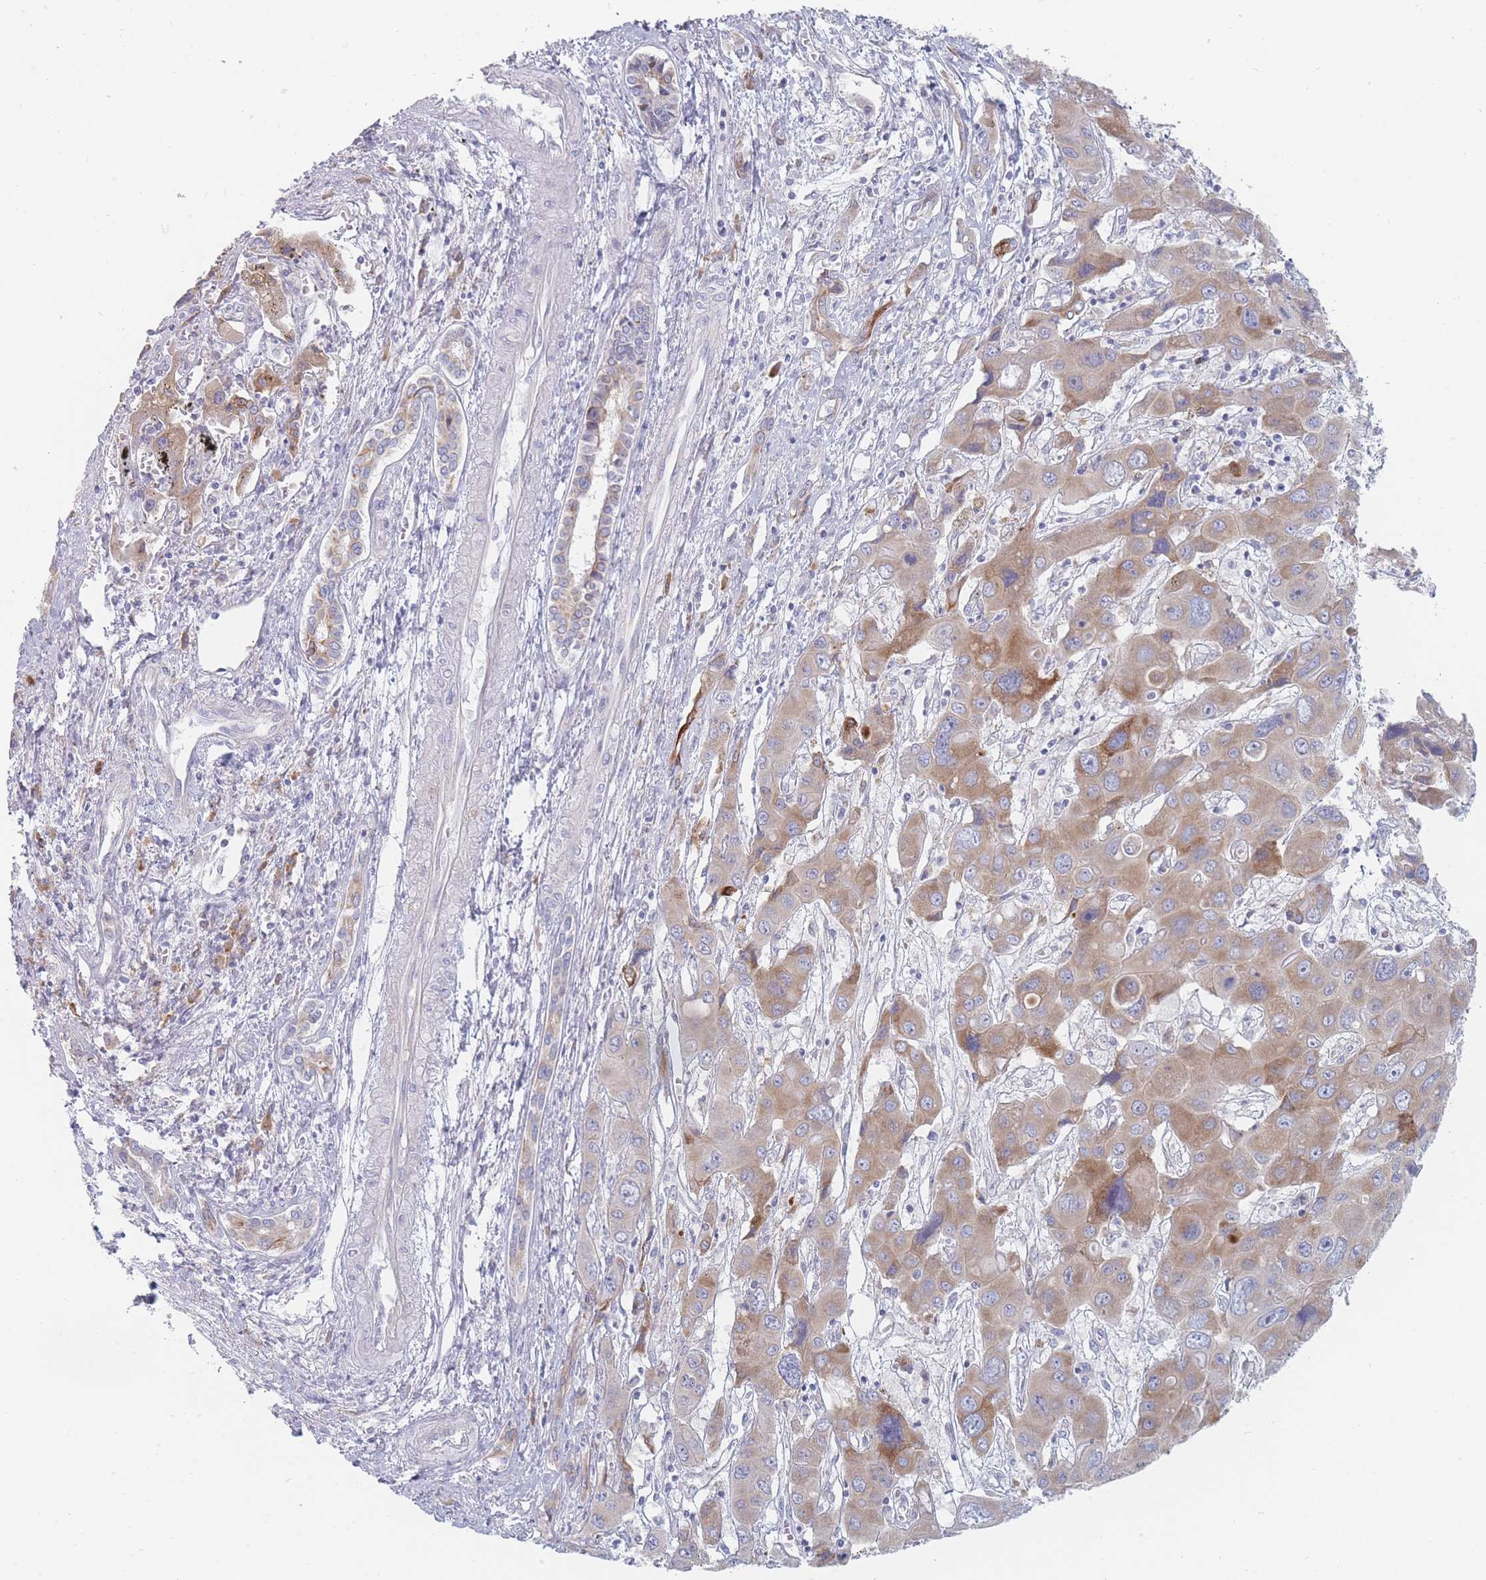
{"staining": {"intensity": "moderate", "quantity": "<25%", "location": "cytoplasmic/membranous"}, "tissue": "liver cancer", "cell_type": "Tumor cells", "image_type": "cancer", "snomed": [{"axis": "morphology", "description": "Cholangiocarcinoma"}, {"axis": "topography", "description": "Liver"}], "caption": "Brown immunohistochemical staining in liver cancer exhibits moderate cytoplasmic/membranous positivity in about <25% of tumor cells.", "gene": "SPATS1", "patient": {"sex": "male", "age": 67}}